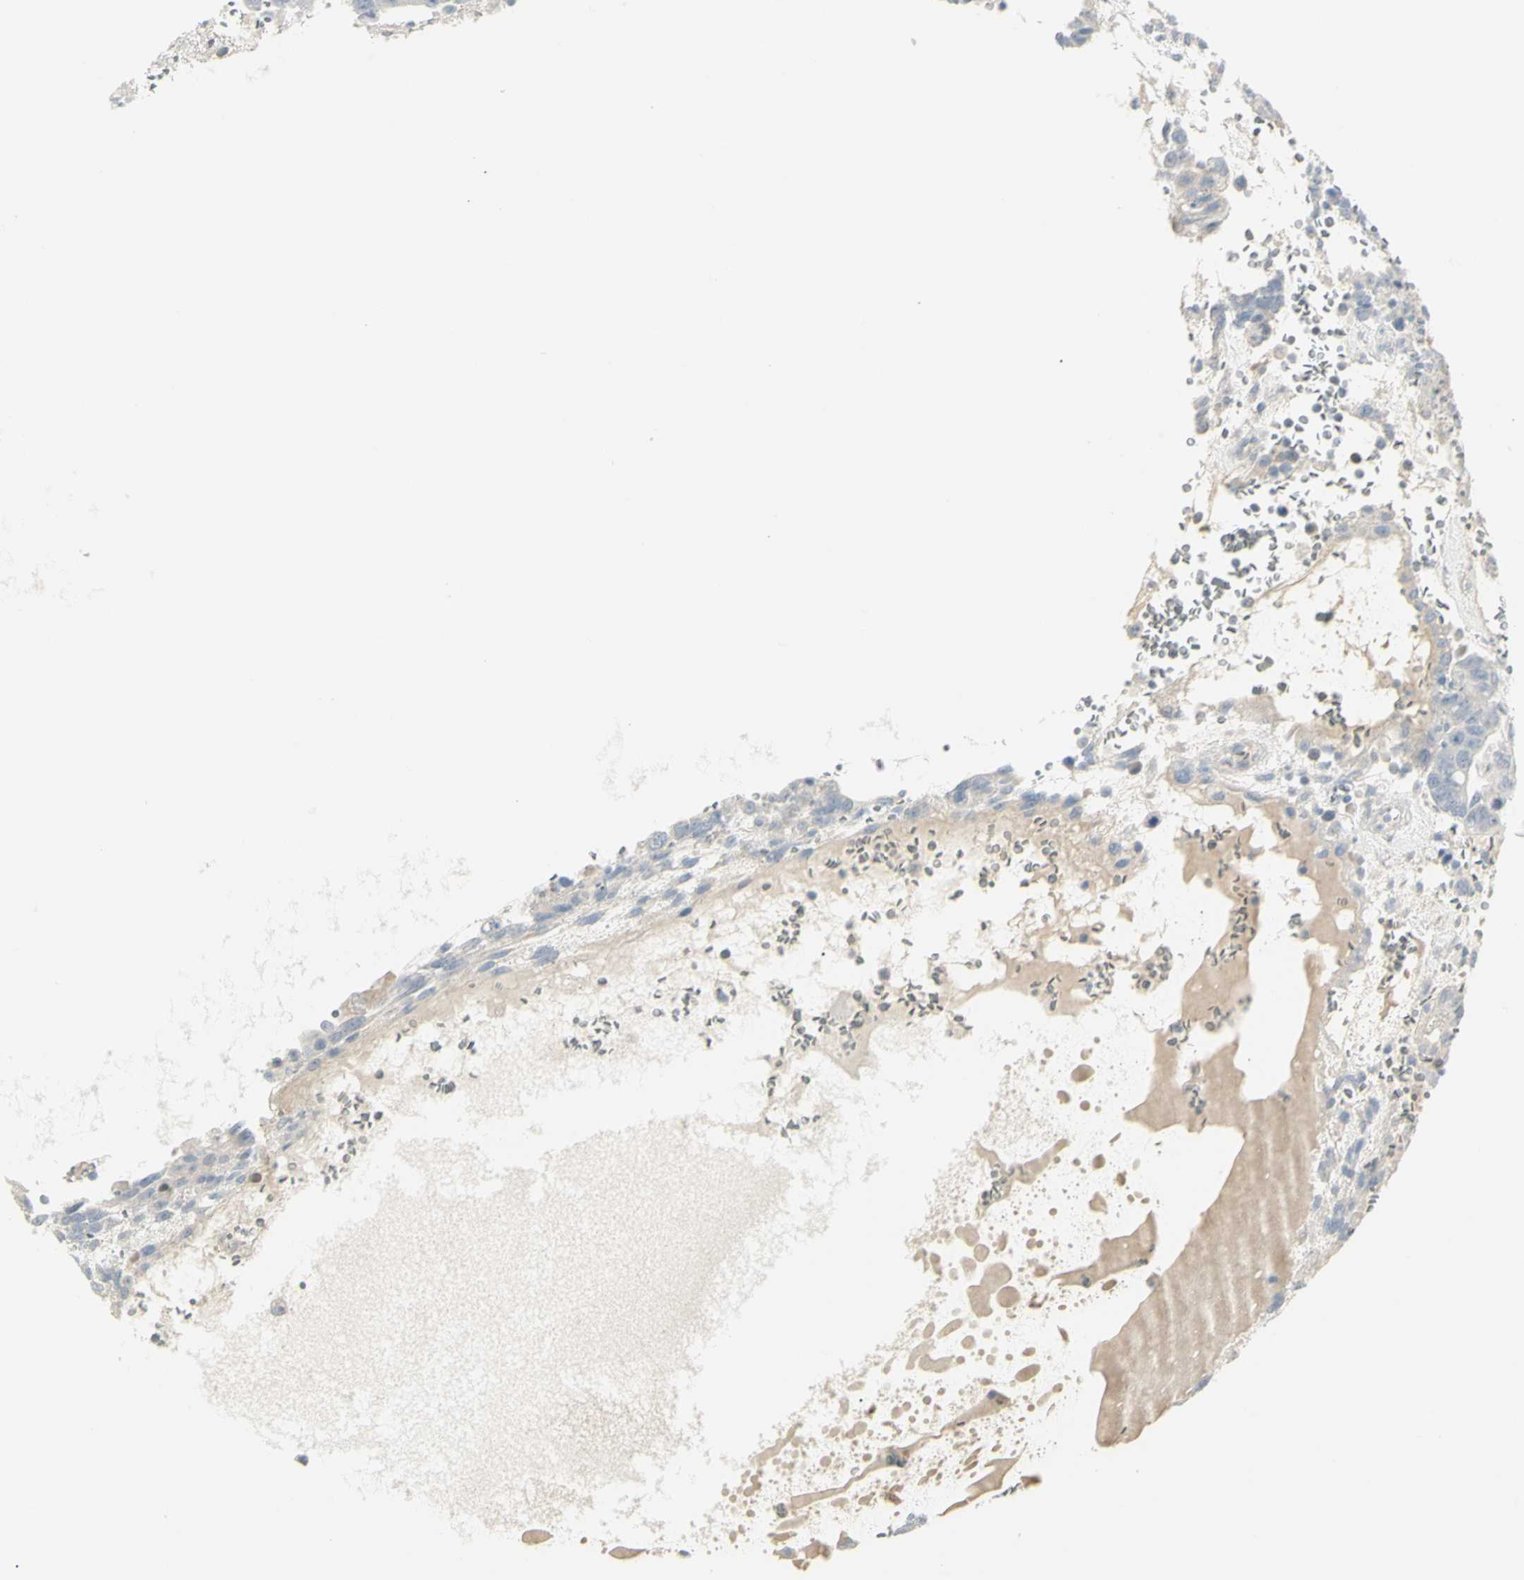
{"staining": {"intensity": "negative", "quantity": "none", "location": "none"}, "tissue": "testis cancer", "cell_type": "Tumor cells", "image_type": "cancer", "snomed": [{"axis": "morphology", "description": "Seminoma, NOS"}, {"axis": "morphology", "description": "Carcinoma, Embryonal, NOS"}, {"axis": "topography", "description": "Testis"}], "caption": "Protein analysis of seminoma (testis) reveals no significant staining in tumor cells.", "gene": "PIP", "patient": {"sex": "male", "age": 52}}